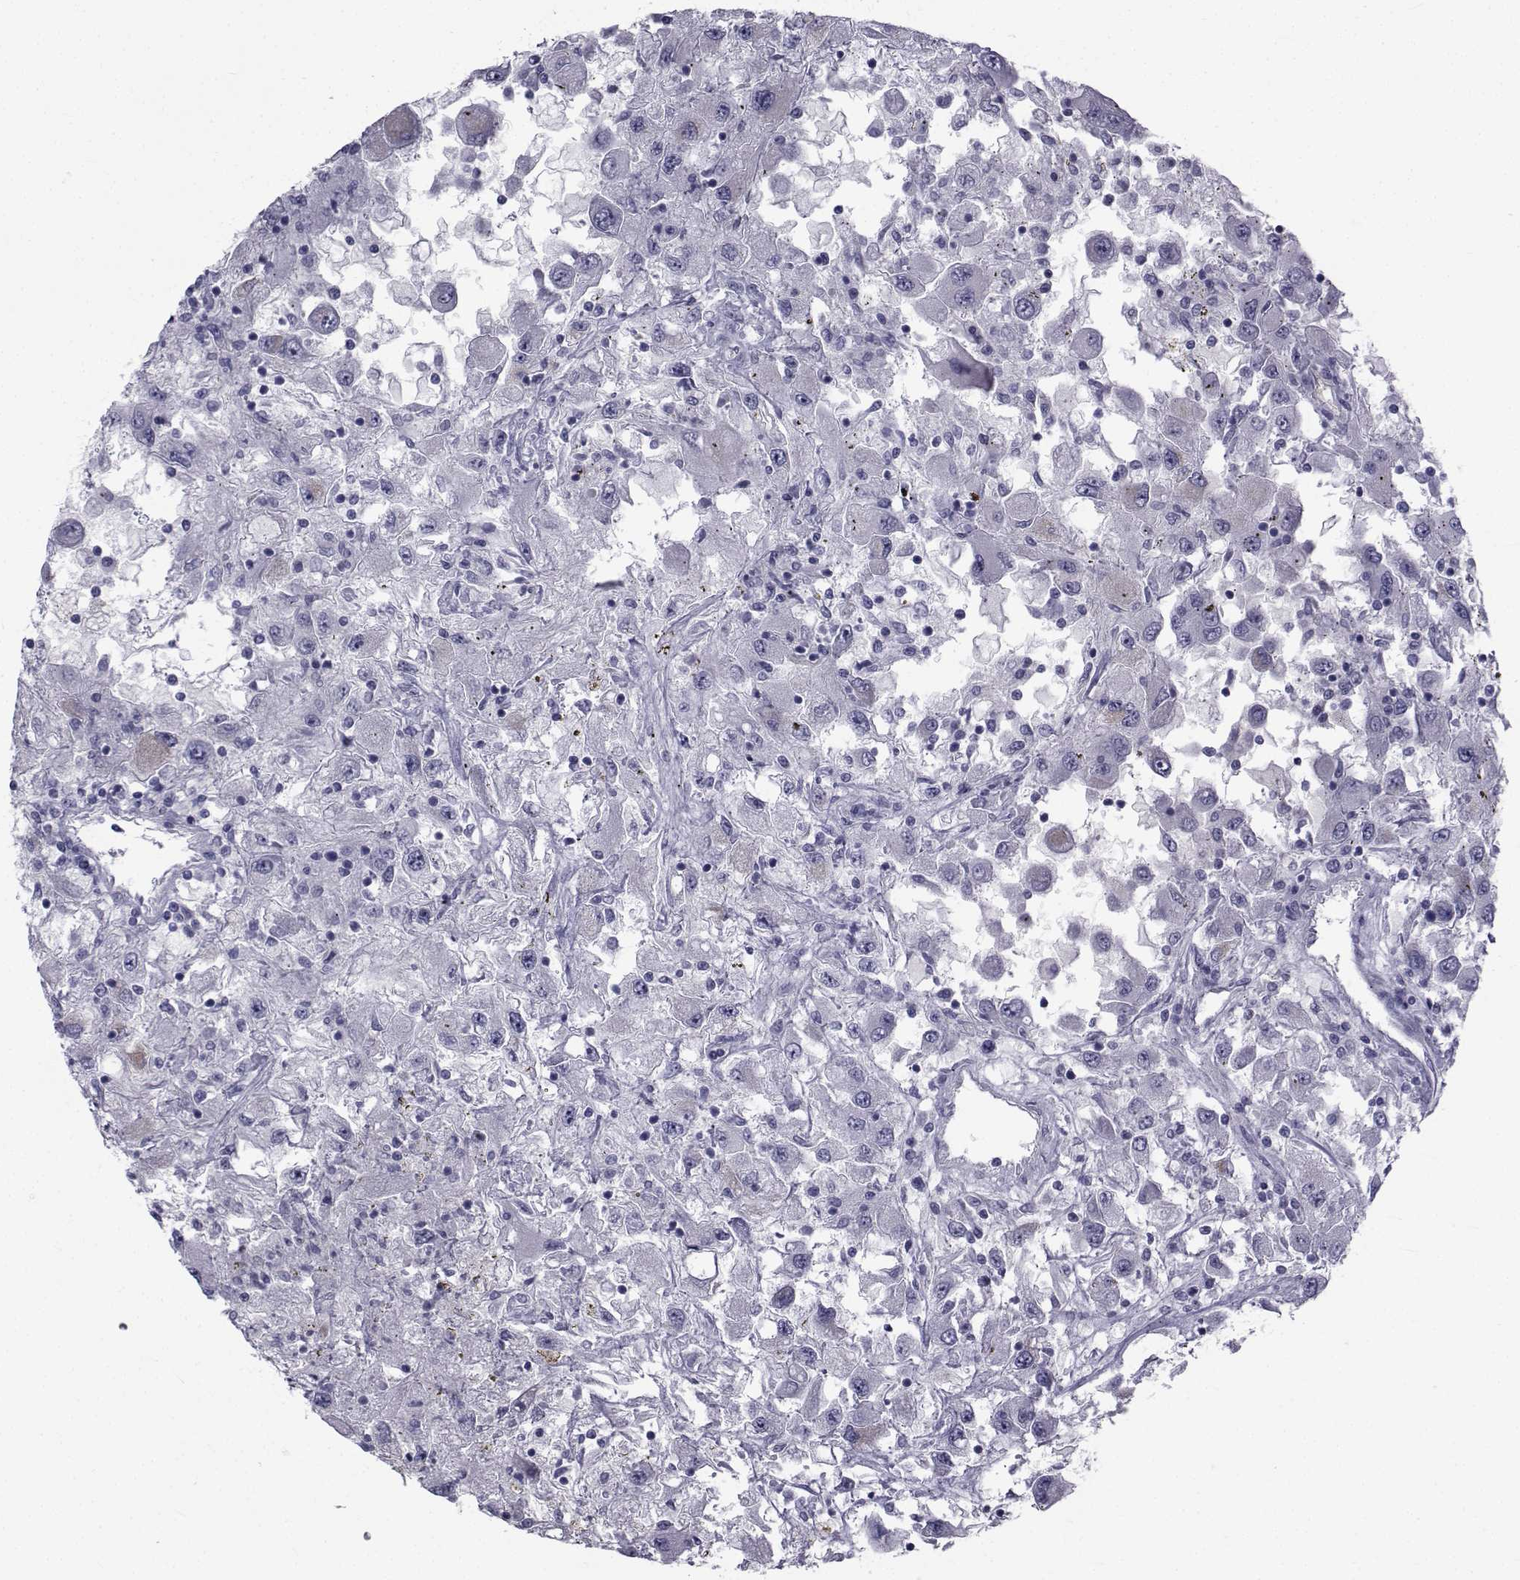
{"staining": {"intensity": "negative", "quantity": "none", "location": "none"}, "tissue": "renal cancer", "cell_type": "Tumor cells", "image_type": "cancer", "snomed": [{"axis": "morphology", "description": "Adenocarcinoma, NOS"}, {"axis": "topography", "description": "Kidney"}], "caption": "A high-resolution micrograph shows immunohistochemistry (IHC) staining of renal adenocarcinoma, which exhibits no significant expression in tumor cells. (DAB immunohistochemistry (IHC) visualized using brightfield microscopy, high magnification).", "gene": "FDXR", "patient": {"sex": "female", "age": 67}}